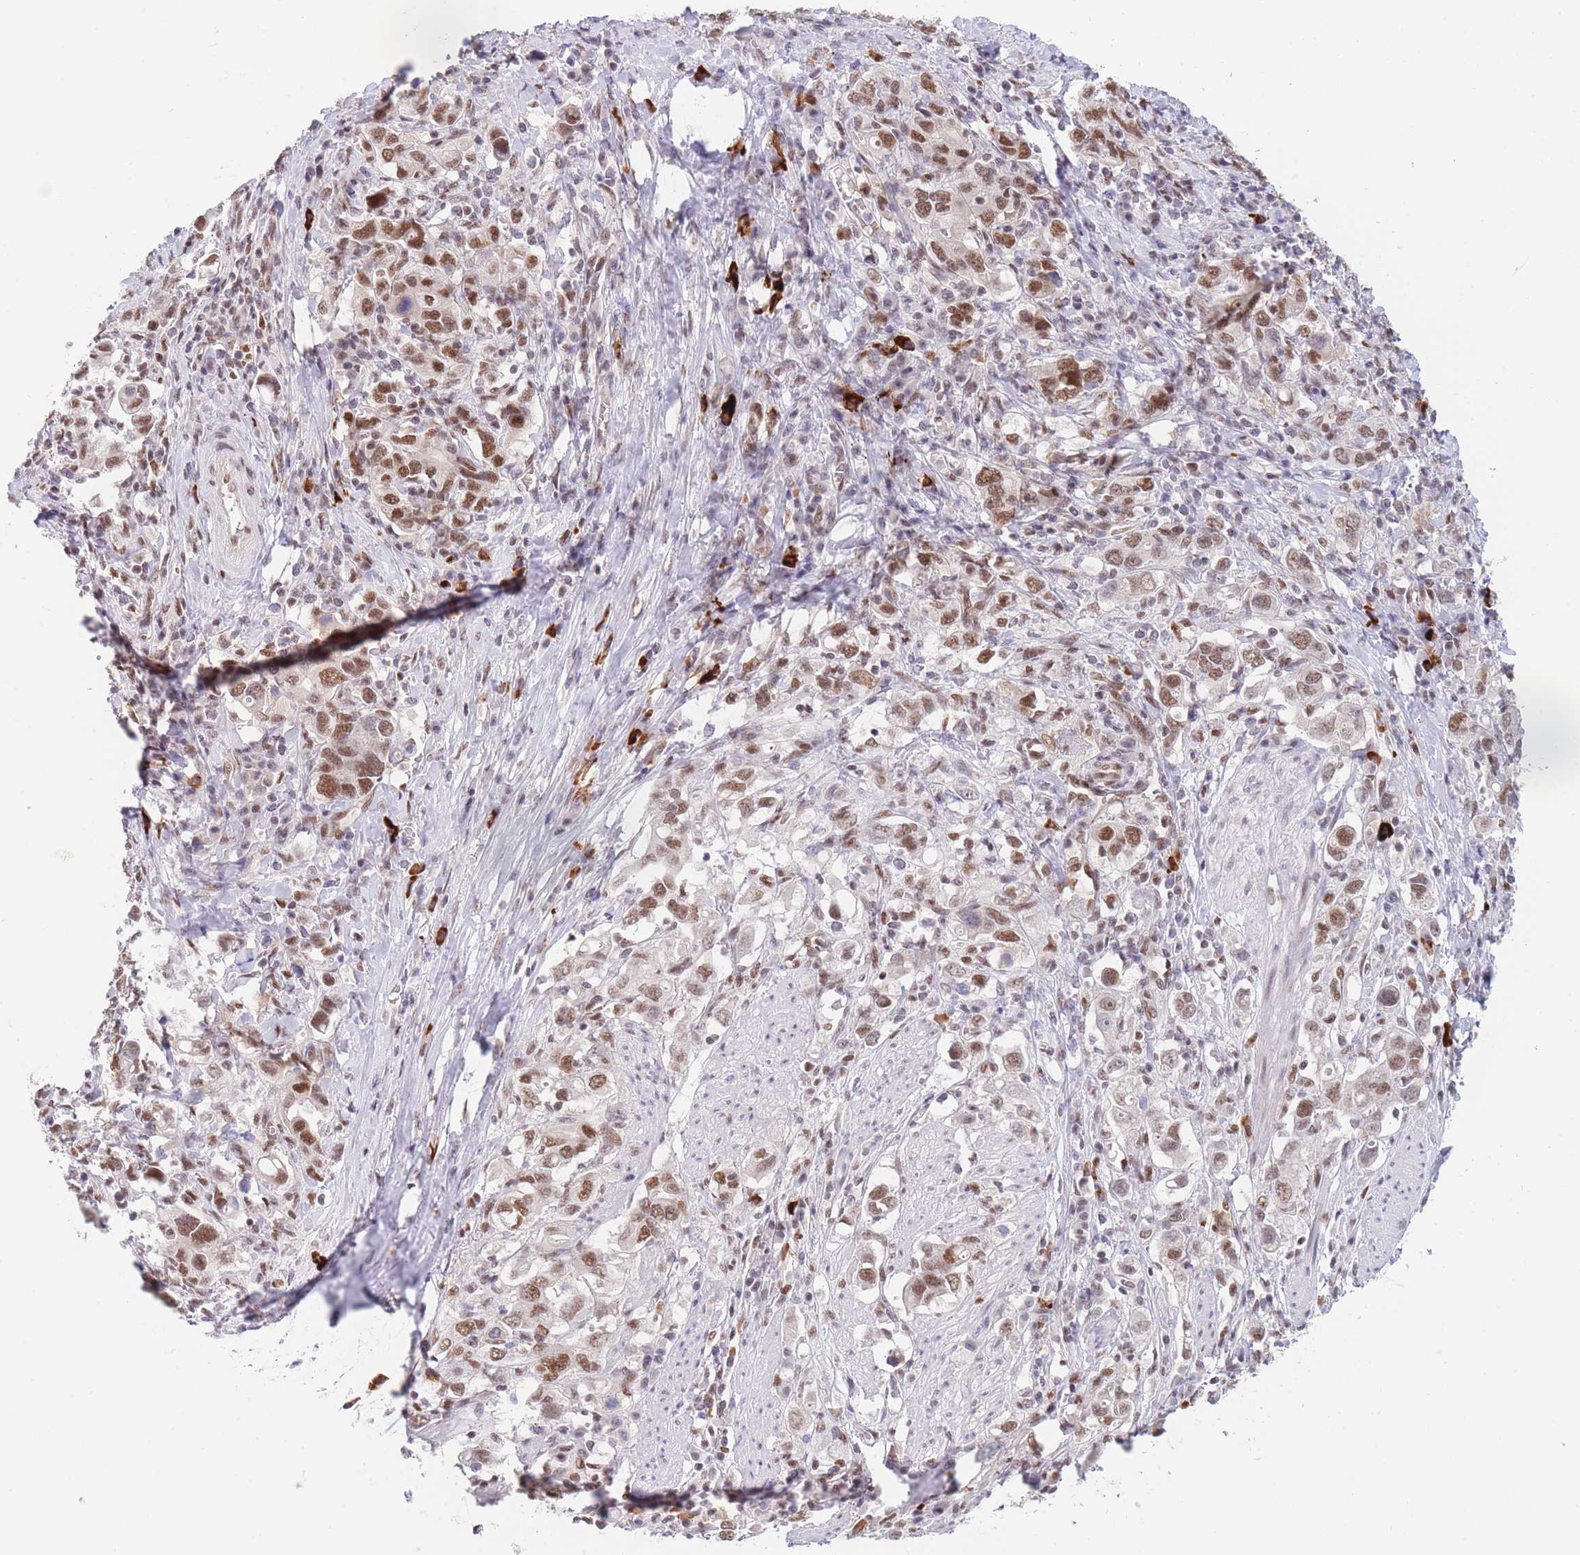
{"staining": {"intensity": "moderate", "quantity": ">75%", "location": "nuclear"}, "tissue": "stomach cancer", "cell_type": "Tumor cells", "image_type": "cancer", "snomed": [{"axis": "morphology", "description": "Adenocarcinoma, NOS"}, {"axis": "topography", "description": "Stomach, upper"}, {"axis": "topography", "description": "Stomach"}], "caption": "Immunohistochemistry (DAB (3,3'-diaminobenzidine)) staining of stomach adenocarcinoma displays moderate nuclear protein positivity in approximately >75% of tumor cells.", "gene": "SMAD9", "patient": {"sex": "male", "age": 62}}